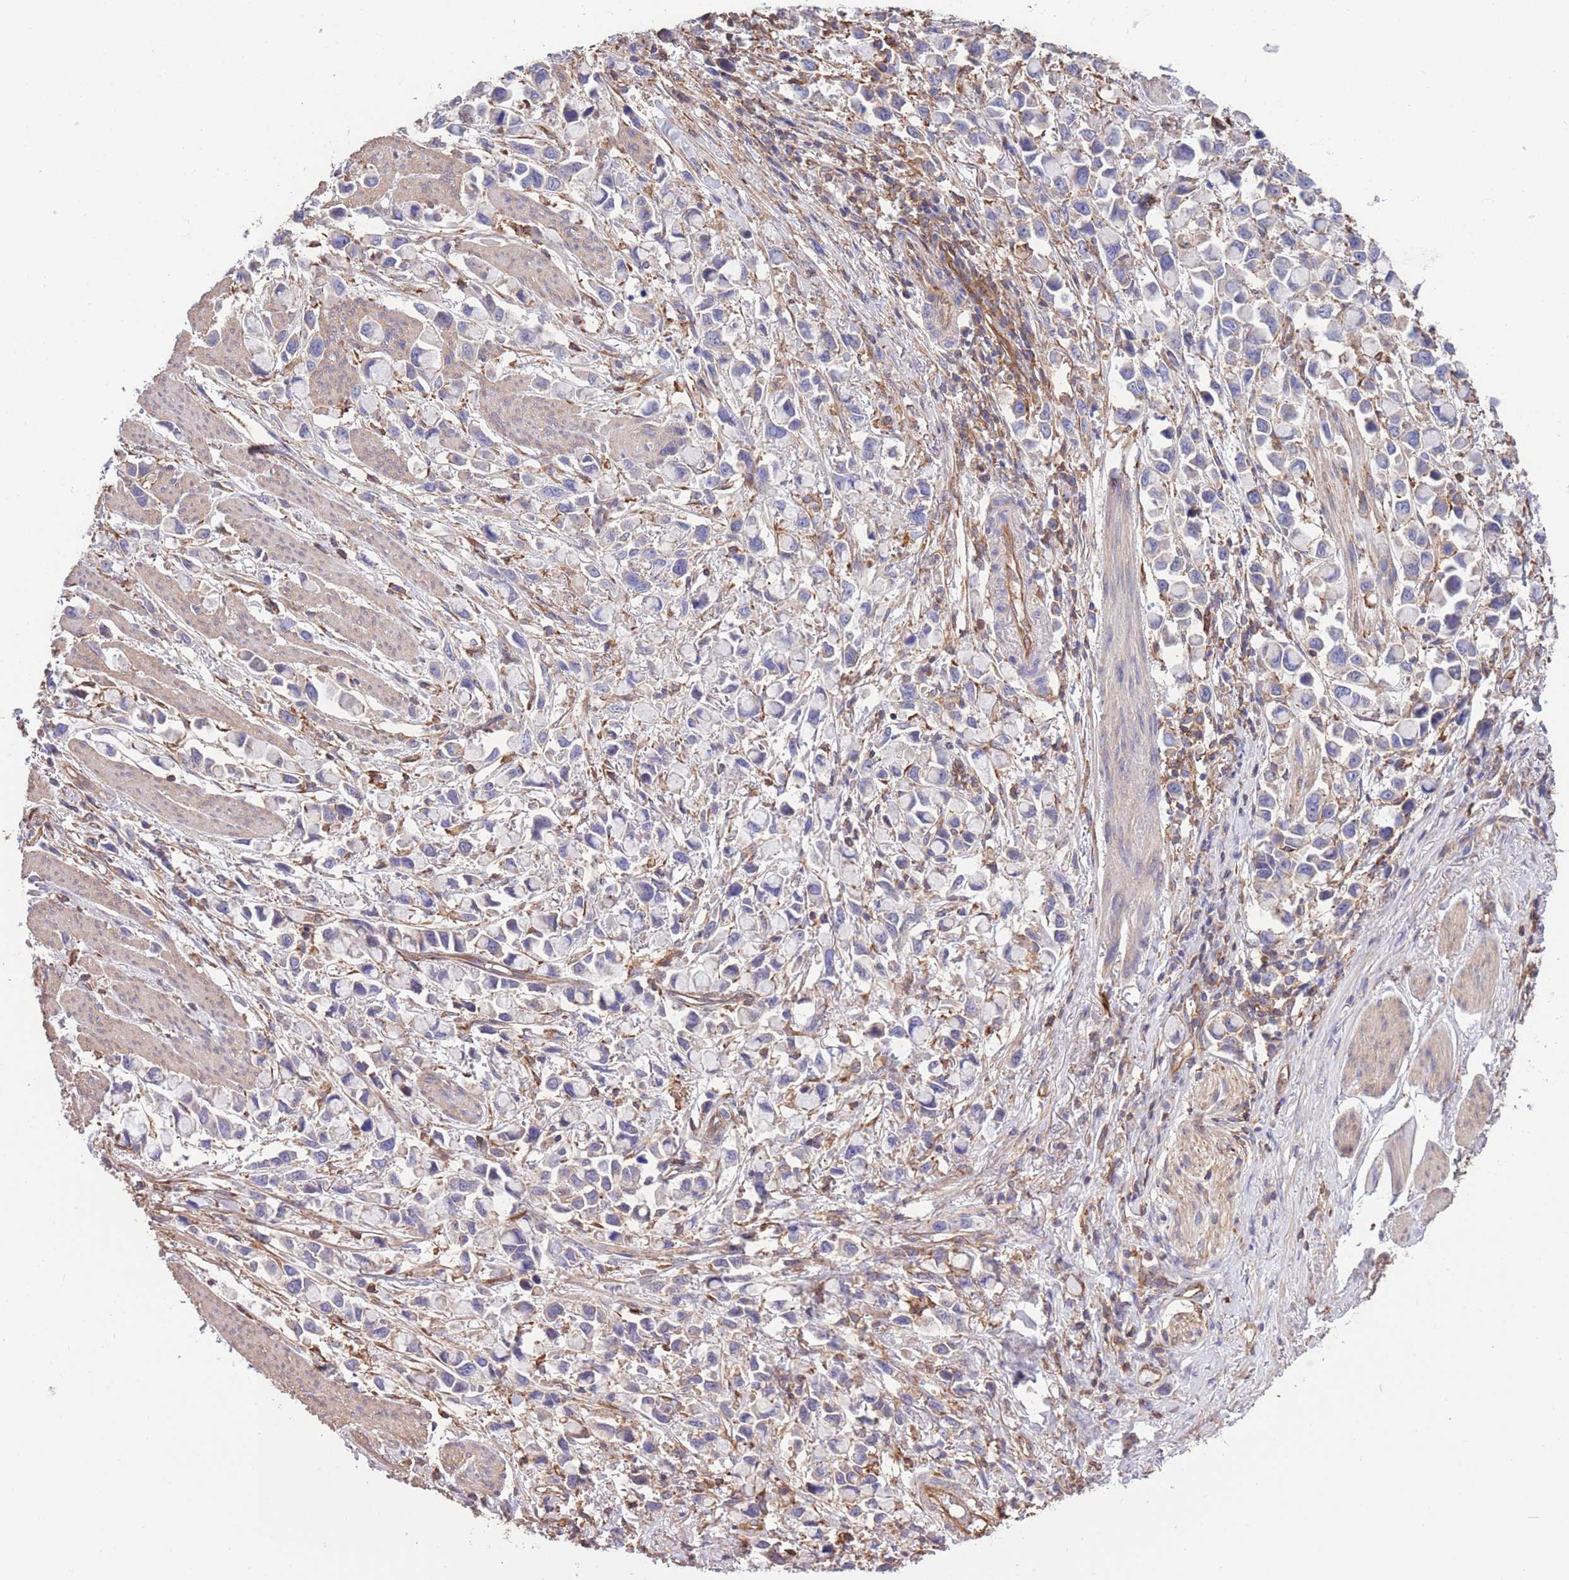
{"staining": {"intensity": "negative", "quantity": "none", "location": "none"}, "tissue": "stomach cancer", "cell_type": "Tumor cells", "image_type": "cancer", "snomed": [{"axis": "morphology", "description": "Adenocarcinoma, NOS"}, {"axis": "topography", "description": "Stomach"}], "caption": "Tumor cells are negative for brown protein staining in stomach adenocarcinoma.", "gene": "LRRN4CL", "patient": {"sex": "female", "age": 81}}